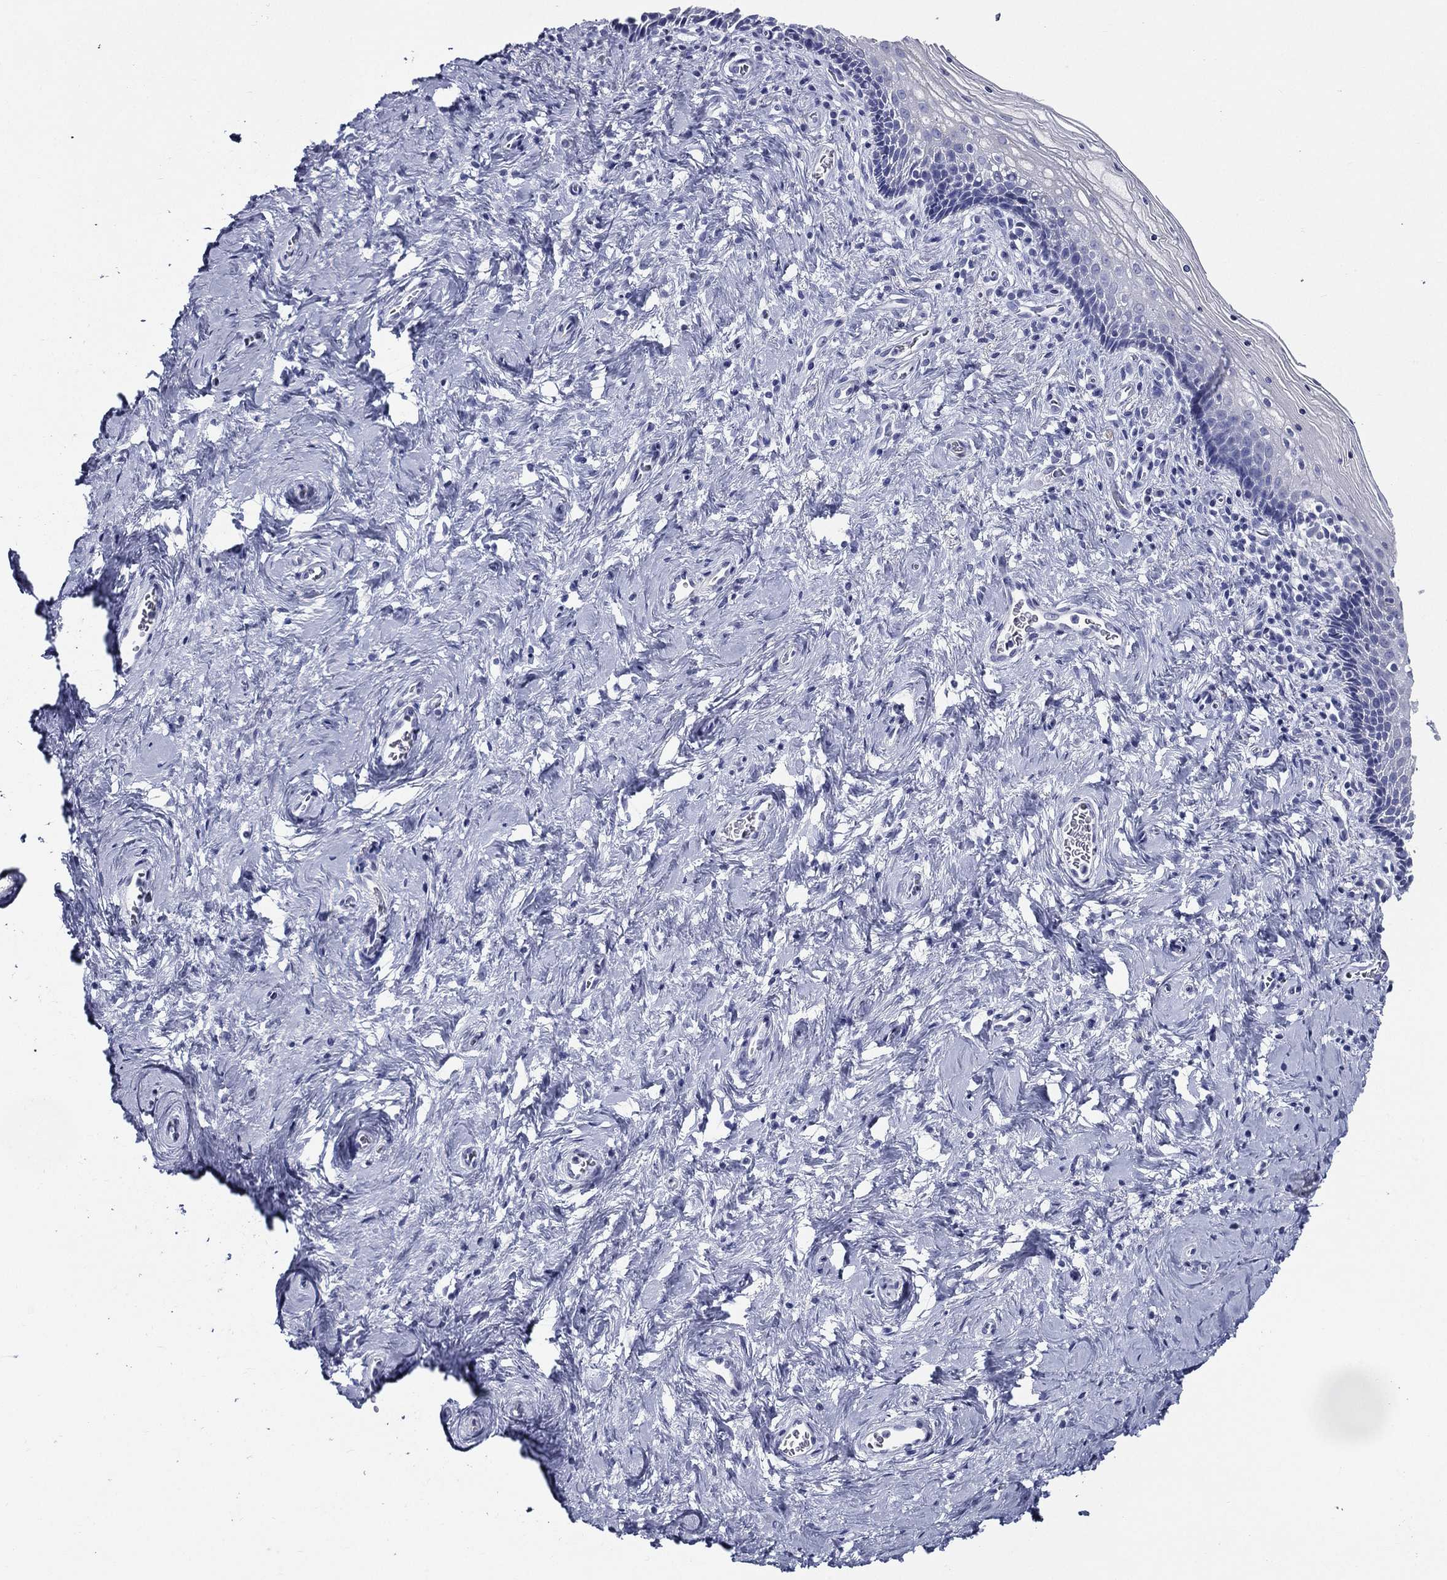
{"staining": {"intensity": "negative", "quantity": "none", "location": "none"}, "tissue": "vagina", "cell_type": "Squamous epithelial cells", "image_type": "normal", "snomed": [{"axis": "morphology", "description": "Normal tissue, NOS"}, {"axis": "topography", "description": "Vagina"}], "caption": "A histopathology image of vagina stained for a protein reveals no brown staining in squamous epithelial cells. (Stains: DAB (3,3'-diaminobenzidine) IHC with hematoxylin counter stain, Microscopy: brightfield microscopy at high magnification).", "gene": "ACE2", "patient": {"sex": "female", "age": 53}}